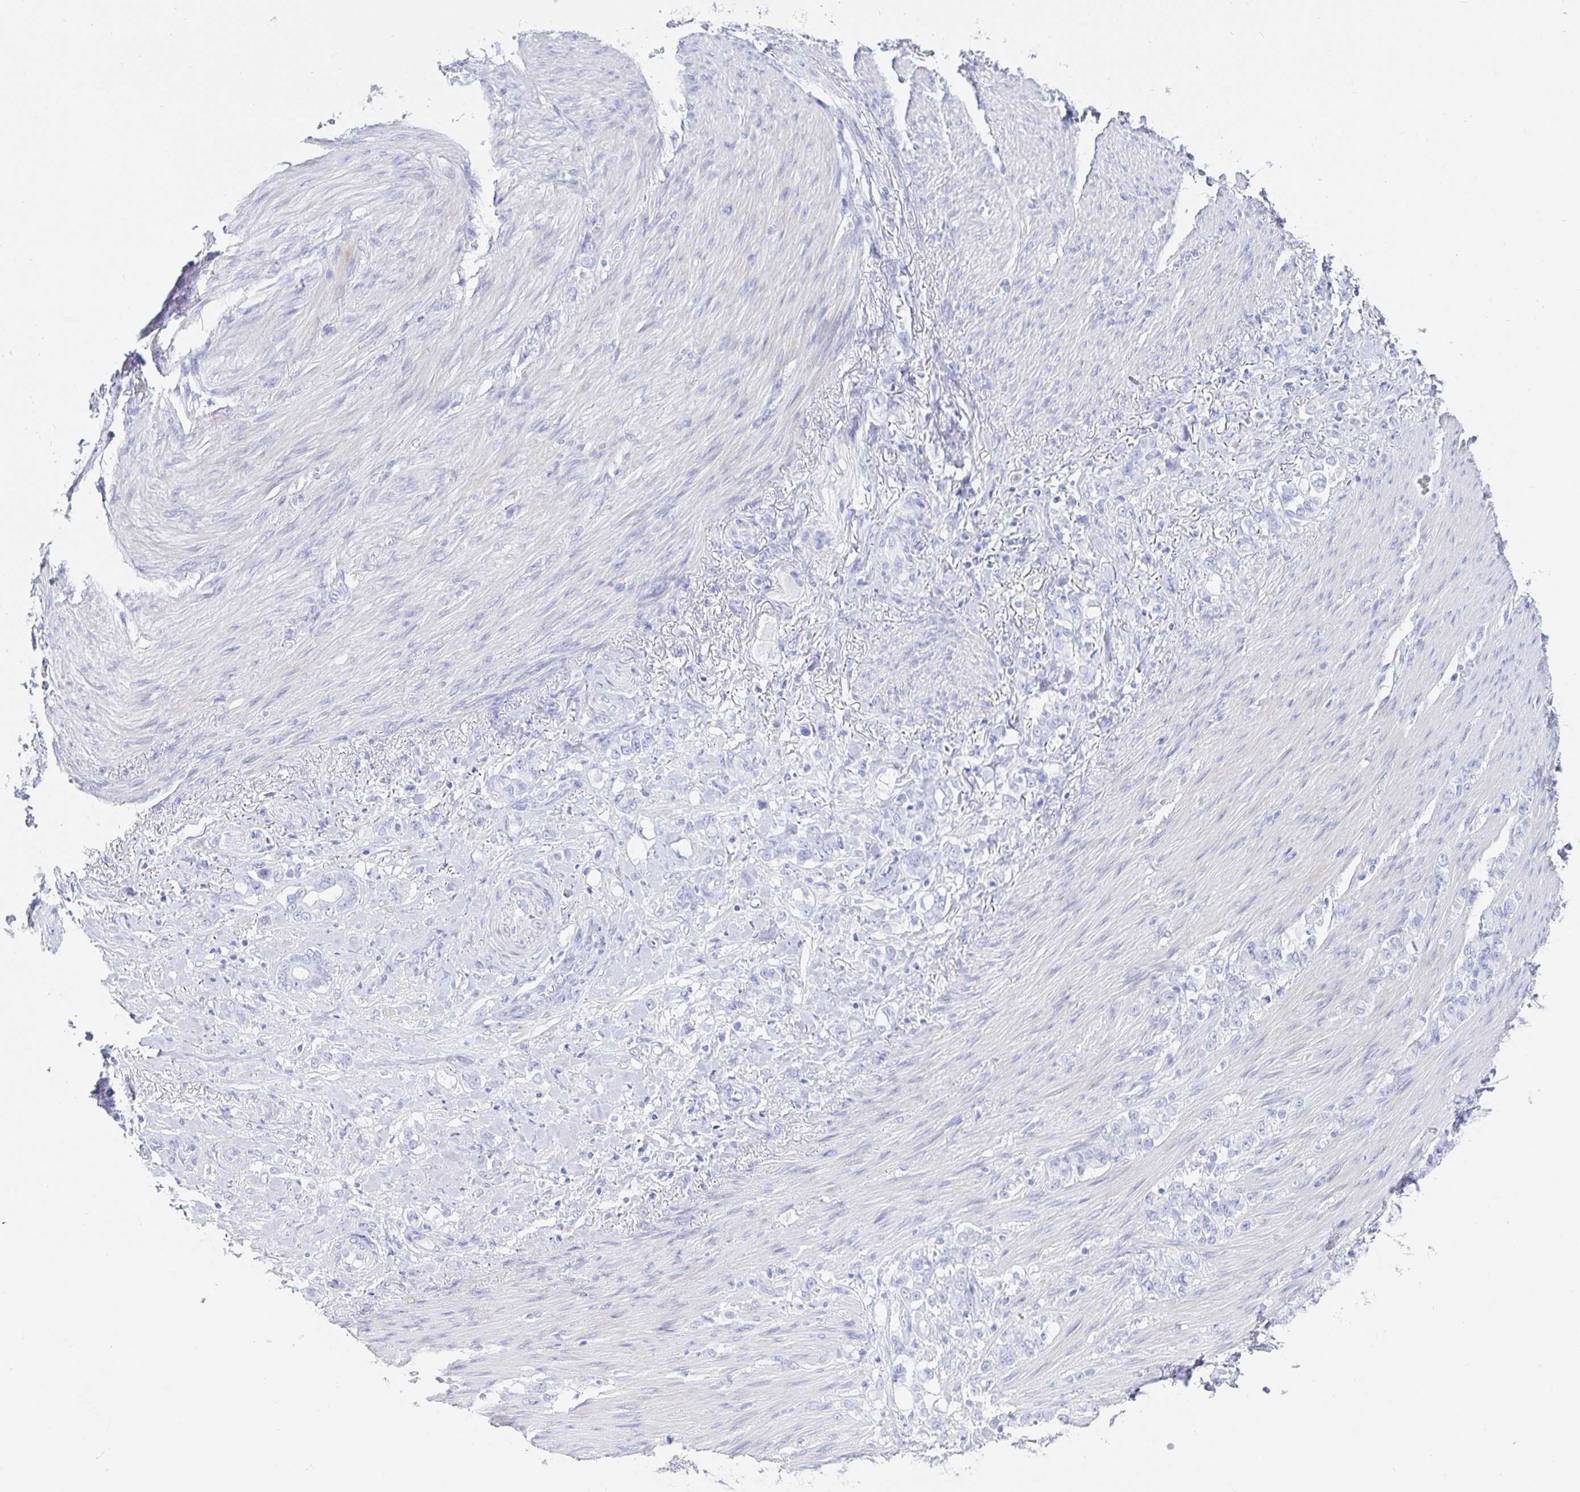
{"staining": {"intensity": "negative", "quantity": "none", "location": "none"}, "tissue": "stomach cancer", "cell_type": "Tumor cells", "image_type": "cancer", "snomed": [{"axis": "morphology", "description": "Adenocarcinoma, NOS"}, {"axis": "topography", "description": "Stomach"}], "caption": "Image shows no significant protein positivity in tumor cells of stomach cancer (adenocarcinoma). (DAB (3,3'-diaminobenzidine) IHC visualized using brightfield microscopy, high magnification).", "gene": "KCNH6", "patient": {"sex": "female", "age": 79}}